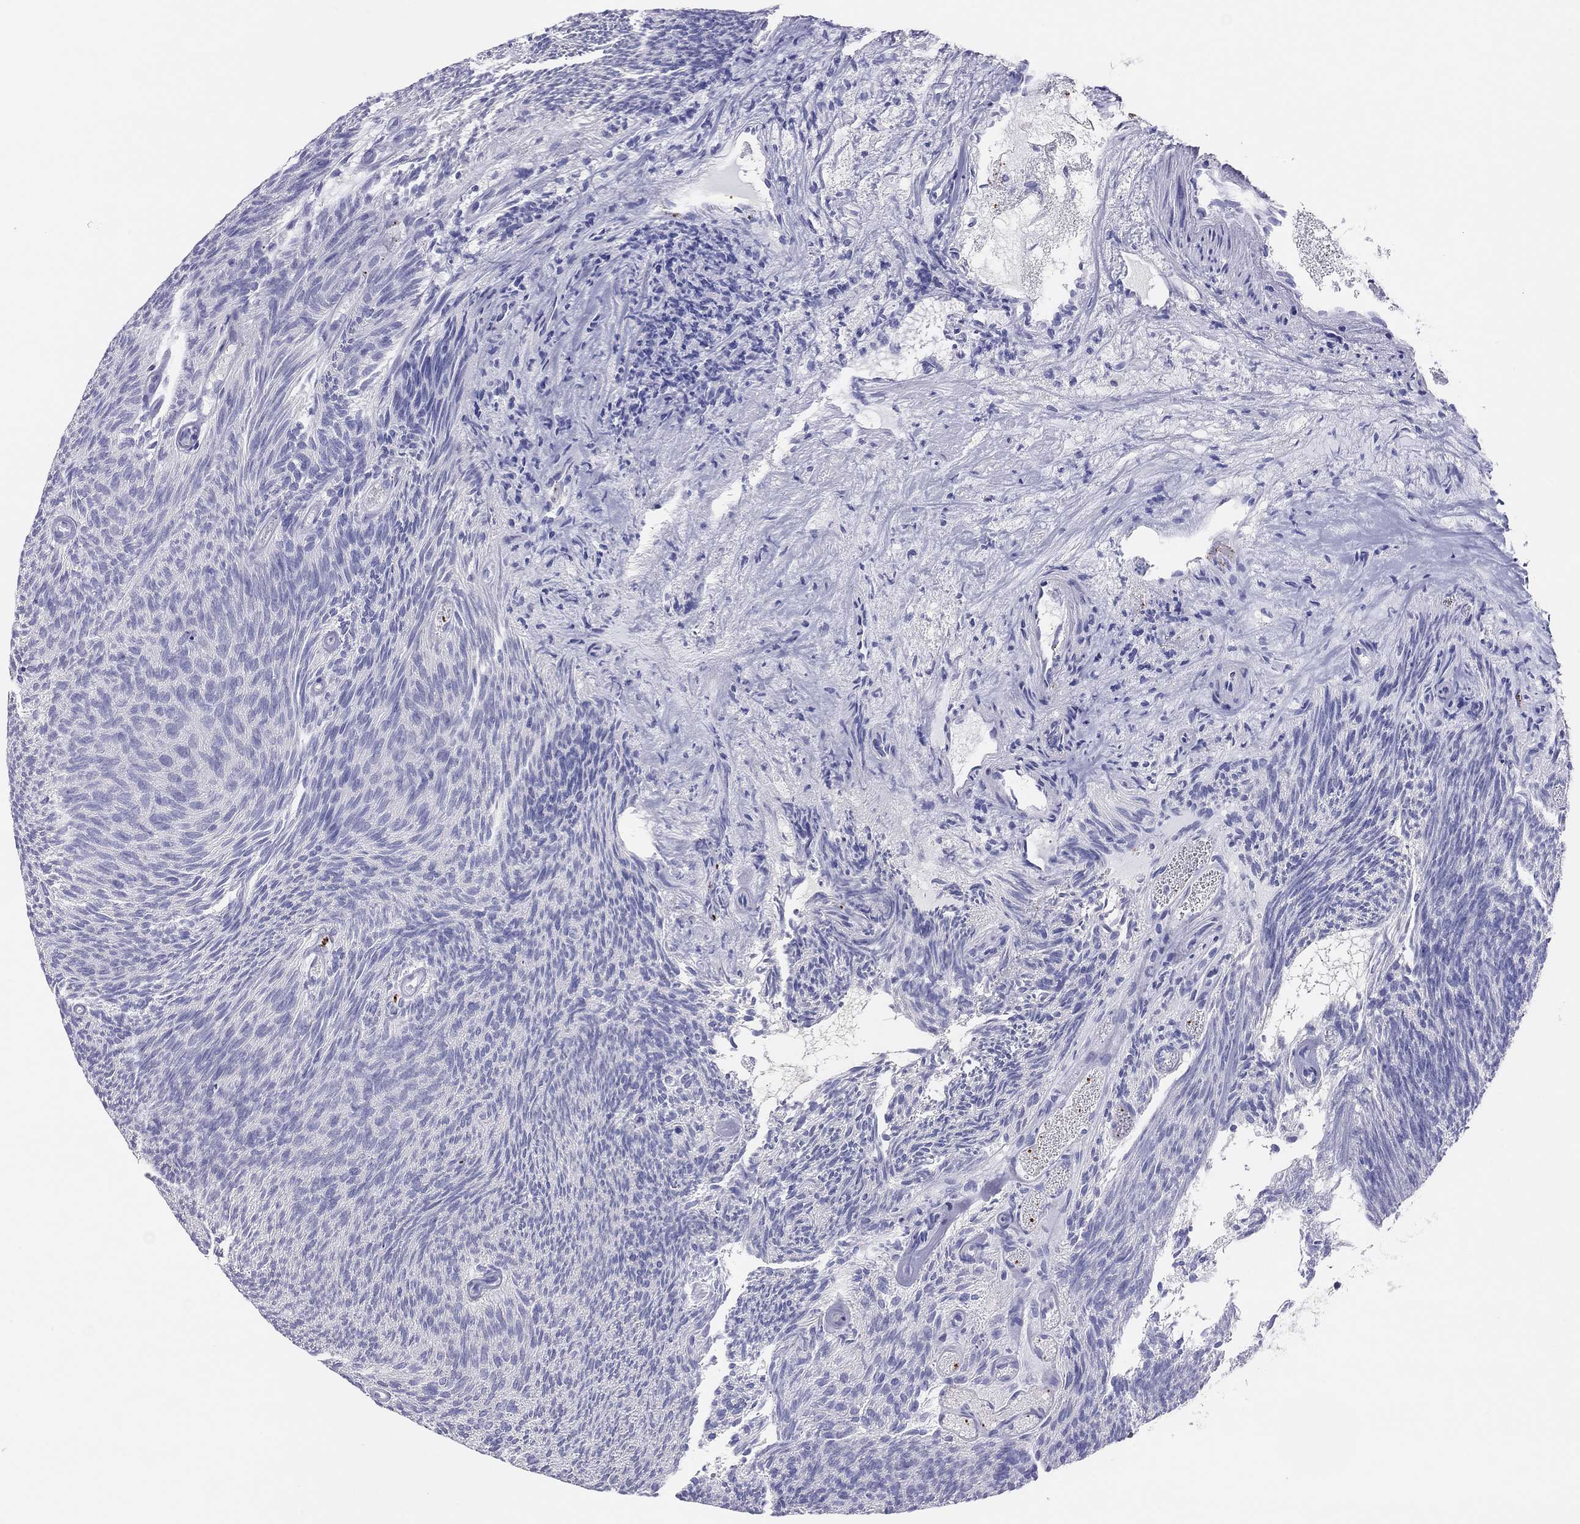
{"staining": {"intensity": "negative", "quantity": "none", "location": "none"}, "tissue": "urothelial cancer", "cell_type": "Tumor cells", "image_type": "cancer", "snomed": [{"axis": "morphology", "description": "Urothelial carcinoma, Low grade"}, {"axis": "topography", "description": "Urinary bladder"}], "caption": "High magnification brightfield microscopy of low-grade urothelial carcinoma stained with DAB (3,3'-diaminobenzidine) (brown) and counterstained with hematoxylin (blue): tumor cells show no significant staining. The staining was performed using DAB (3,3'-diaminobenzidine) to visualize the protein expression in brown, while the nuclei were stained in blue with hematoxylin (Magnification: 20x).", "gene": "MGAT4C", "patient": {"sex": "male", "age": 77}}